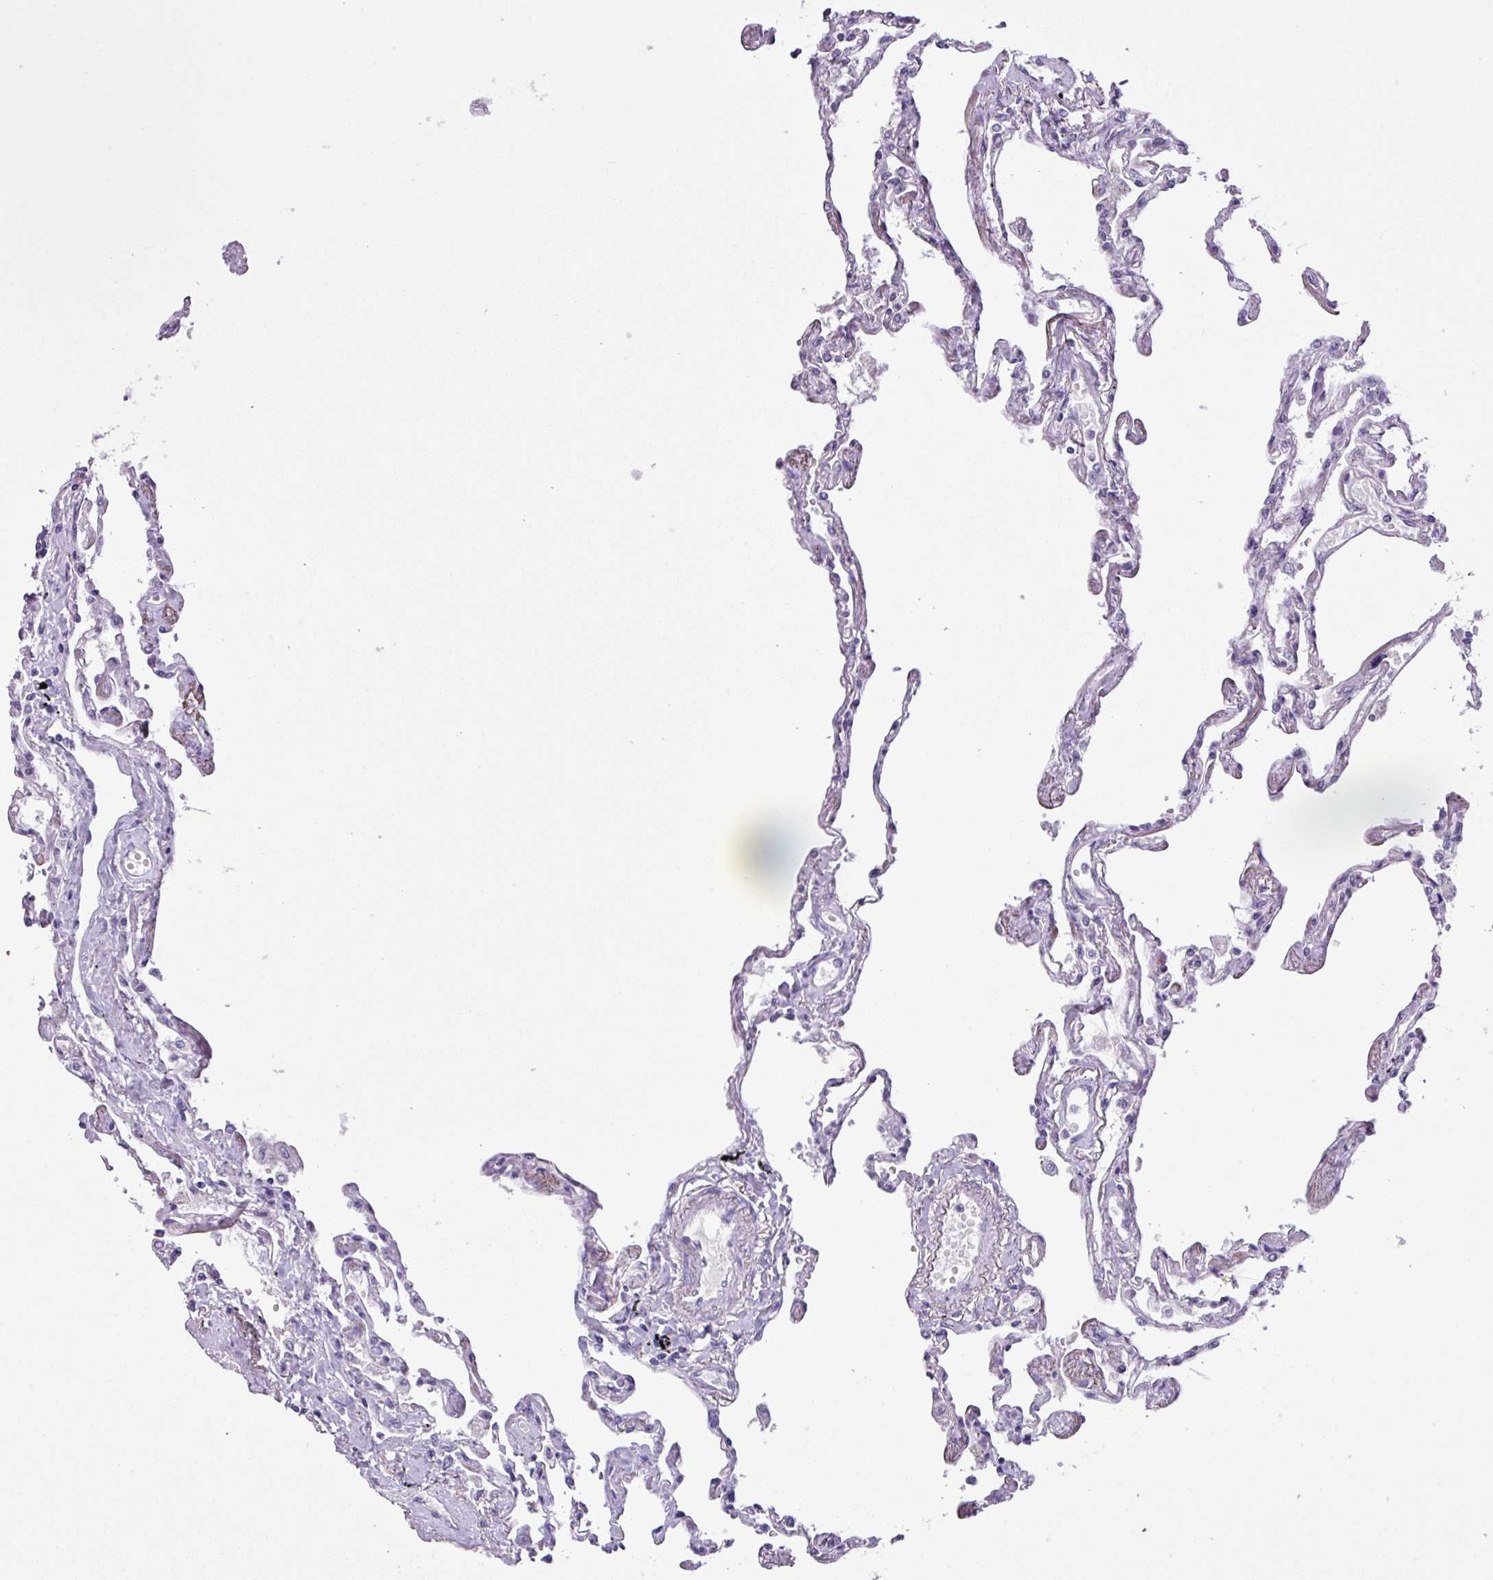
{"staining": {"intensity": "negative", "quantity": "none", "location": "none"}, "tissue": "lung", "cell_type": "Alveolar cells", "image_type": "normal", "snomed": [{"axis": "morphology", "description": "Normal tissue, NOS"}, {"axis": "topography", "description": "Lung"}], "caption": "DAB immunohistochemical staining of benign human lung displays no significant expression in alveolar cells. Brightfield microscopy of immunohistochemistry stained with DAB (brown) and hematoxylin (blue), captured at high magnification.", "gene": "CYSTM1", "patient": {"sex": "female", "age": 67}}